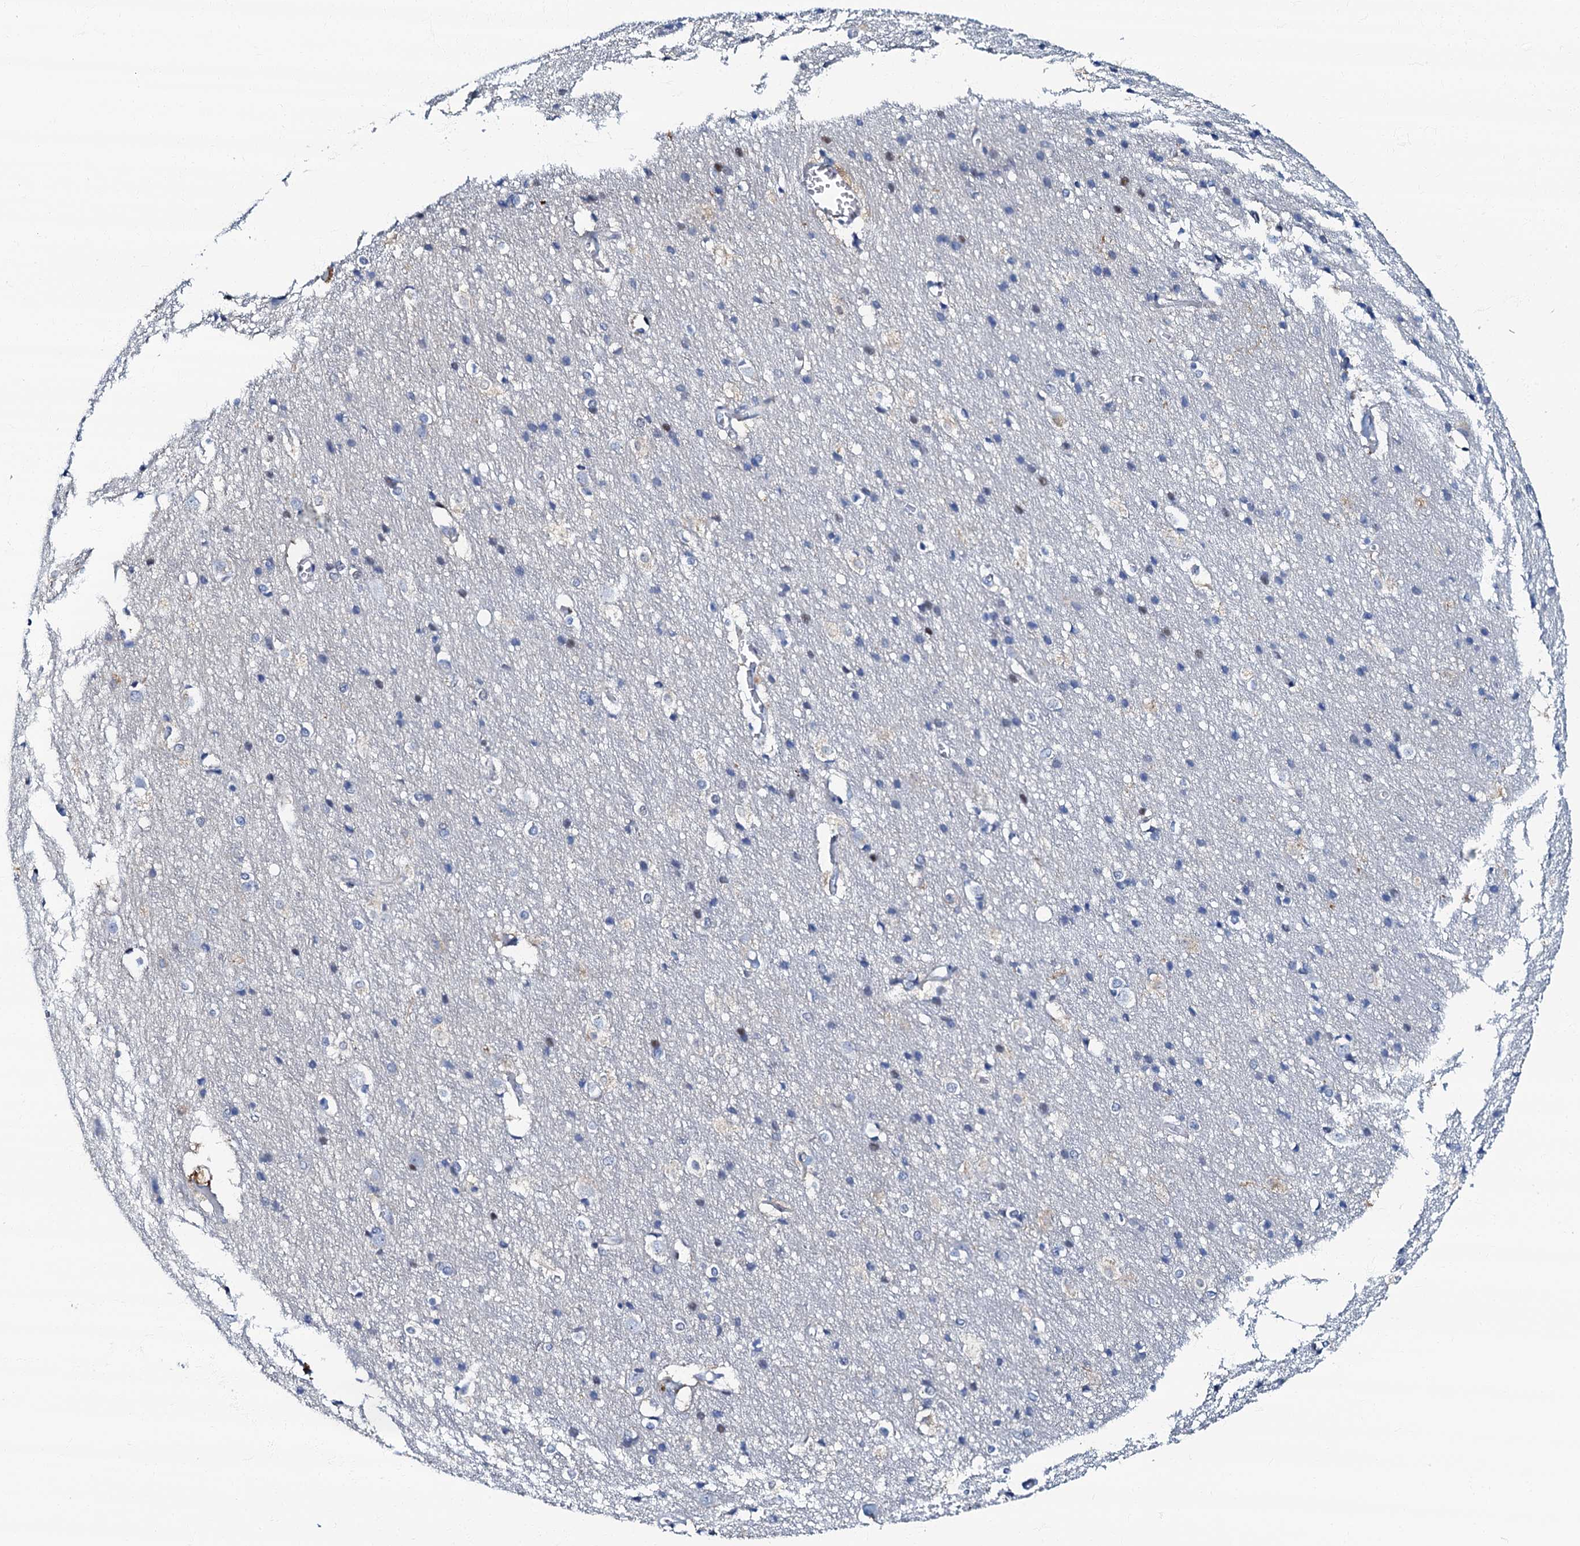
{"staining": {"intensity": "negative", "quantity": "none", "location": "none"}, "tissue": "cerebral cortex", "cell_type": "Endothelial cells", "image_type": "normal", "snomed": [{"axis": "morphology", "description": "Normal tissue, NOS"}, {"axis": "topography", "description": "Cerebral cortex"}], "caption": "A high-resolution photomicrograph shows immunohistochemistry (IHC) staining of unremarkable cerebral cortex, which demonstrates no significant staining in endothelial cells. Brightfield microscopy of IHC stained with DAB (brown) and hematoxylin (blue), captured at high magnification.", "gene": "MFSD5", "patient": {"sex": "male", "age": 54}}